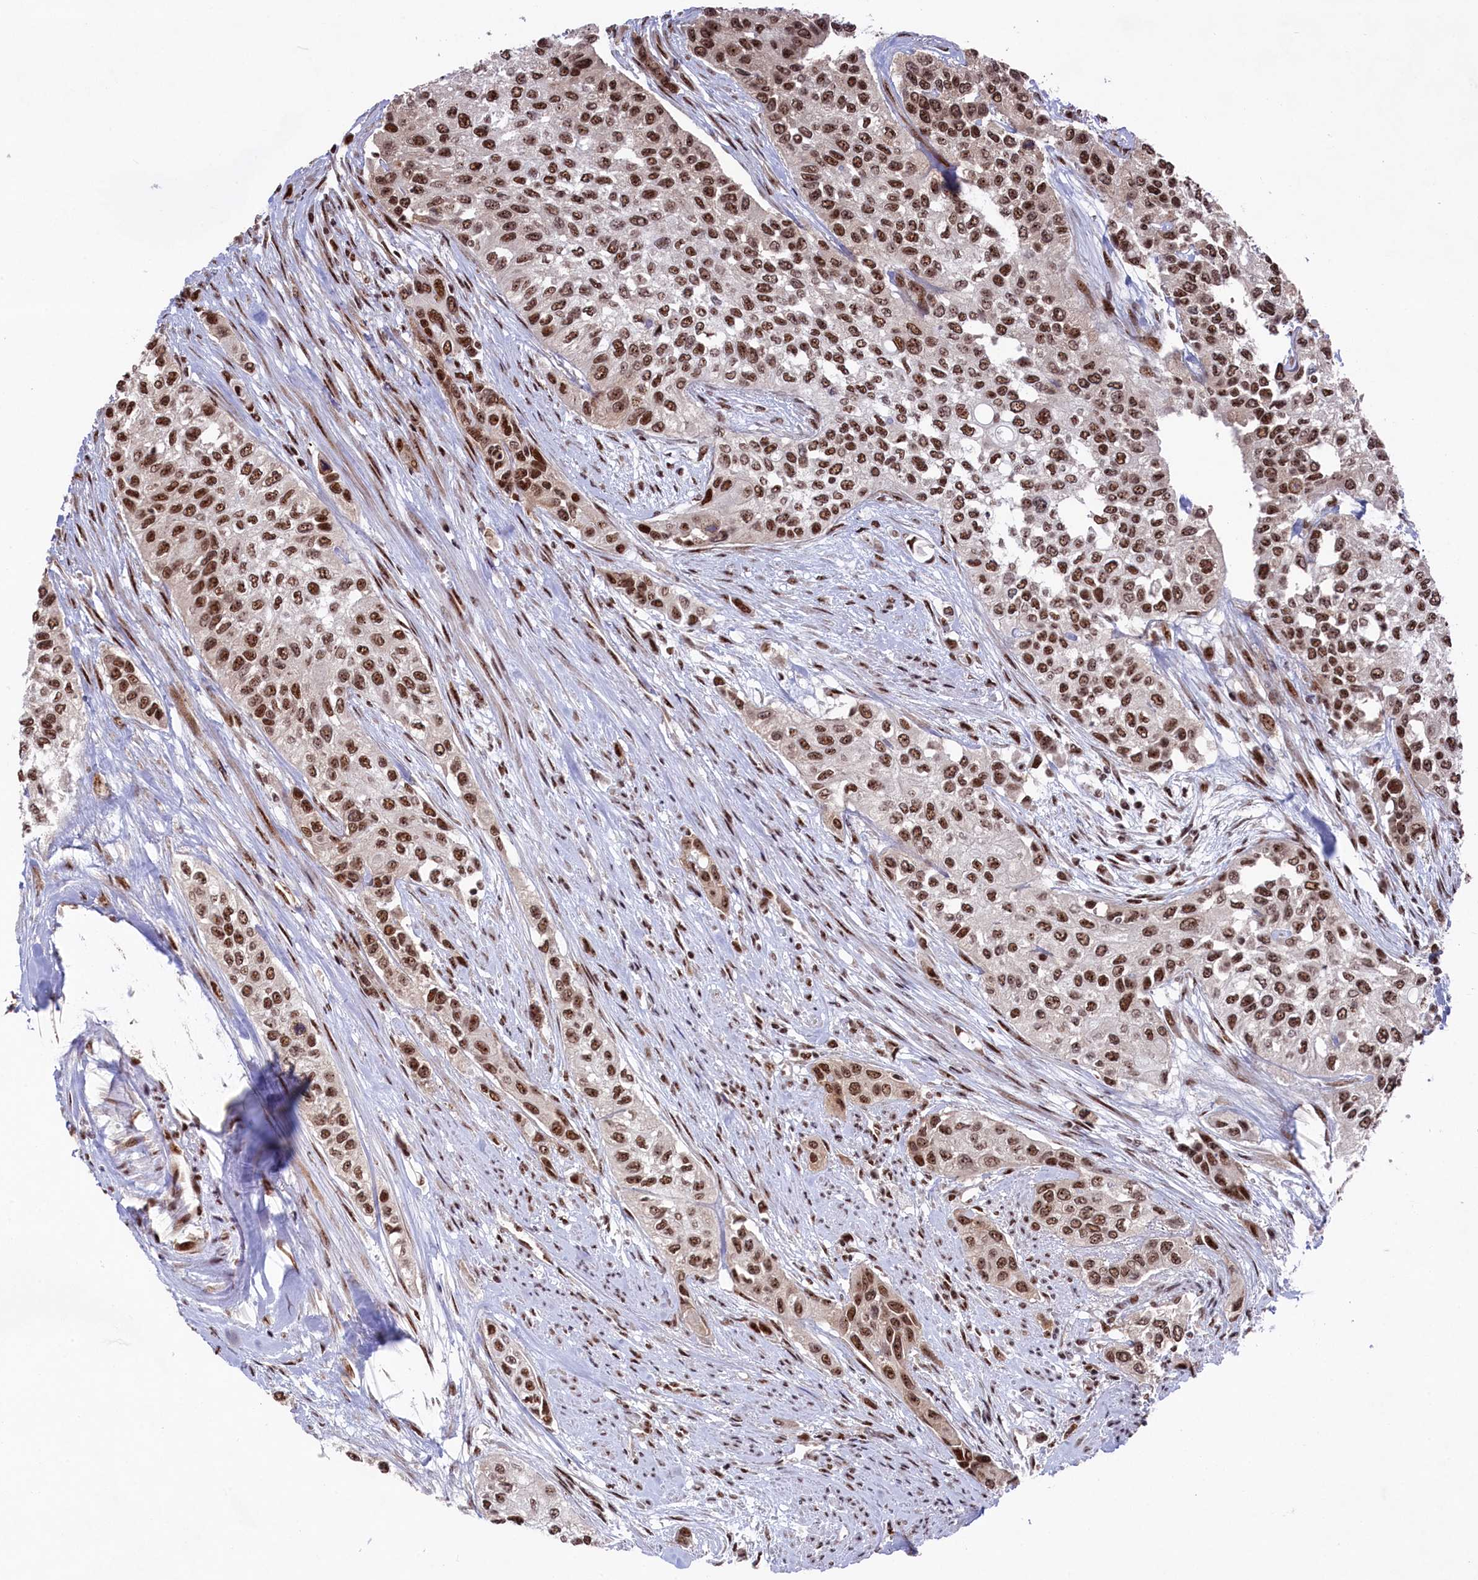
{"staining": {"intensity": "moderate", "quantity": ">75%", "location": "nuclear"}, "tissue": "urothelial cancer", "cell_type": "Tumor cells", "image_type": "cancer", "snomed": [{"axis": "morphology", "description": "Normal tissue, NOS"}, {"axis": "morphology", "description": "Urothelial carcinoma, High grade"}, {"axis": "topography", "description": "Vascular tissue"}, {"axis": "topography", "description": "Urinary bladder"}], "caption": "Urothelial carcinoma (high-grade) tissue displays moderate nuclear staining in approximately >75% of tumor cells, visualized by immunohistochemistry.", "gene": "PRPF31", "patient": {"sex": "female", "age": 56}}